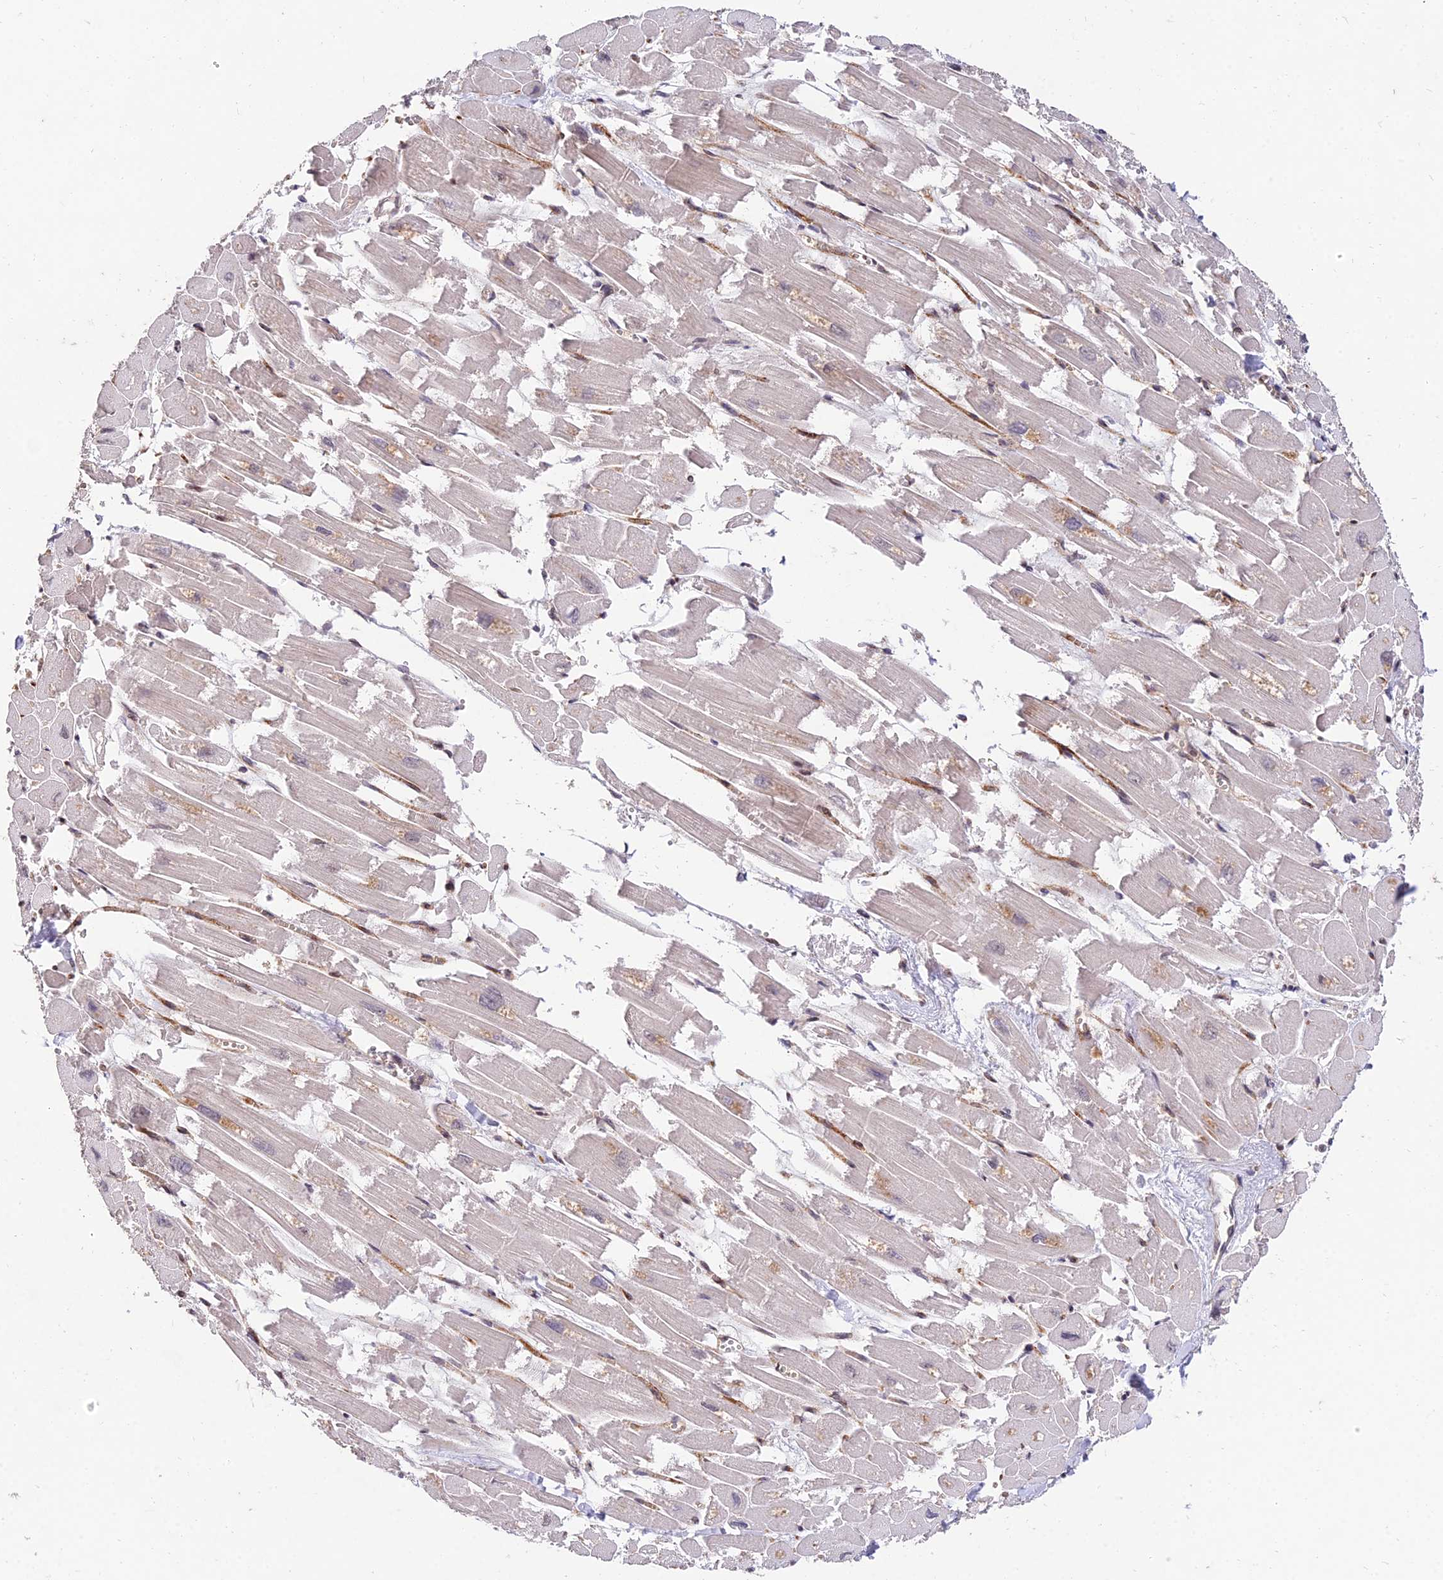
{"staining": {"intensity": "moderate", "quantity": "<25%", "location": "cytoplasmic/membranous,nuclear"}, "tissue": "heart muscle", "cell_type": "Cardiomyocytes", "image_type": "normal", "snomed": [{"axis": "morphology", "description": "Normal tissue, NOS"}, {"axis": "topography", "description": "Heart"}], "caption": "This is a histology image of immunohistochemistry staining of unremarkable heart muscle, which shows moderate positivity in the cytoplasmic/membranous,nuclear of cardiomyocytes.", "gene": "ZNF85", "patient": {"sex": "male", "age": 54}}